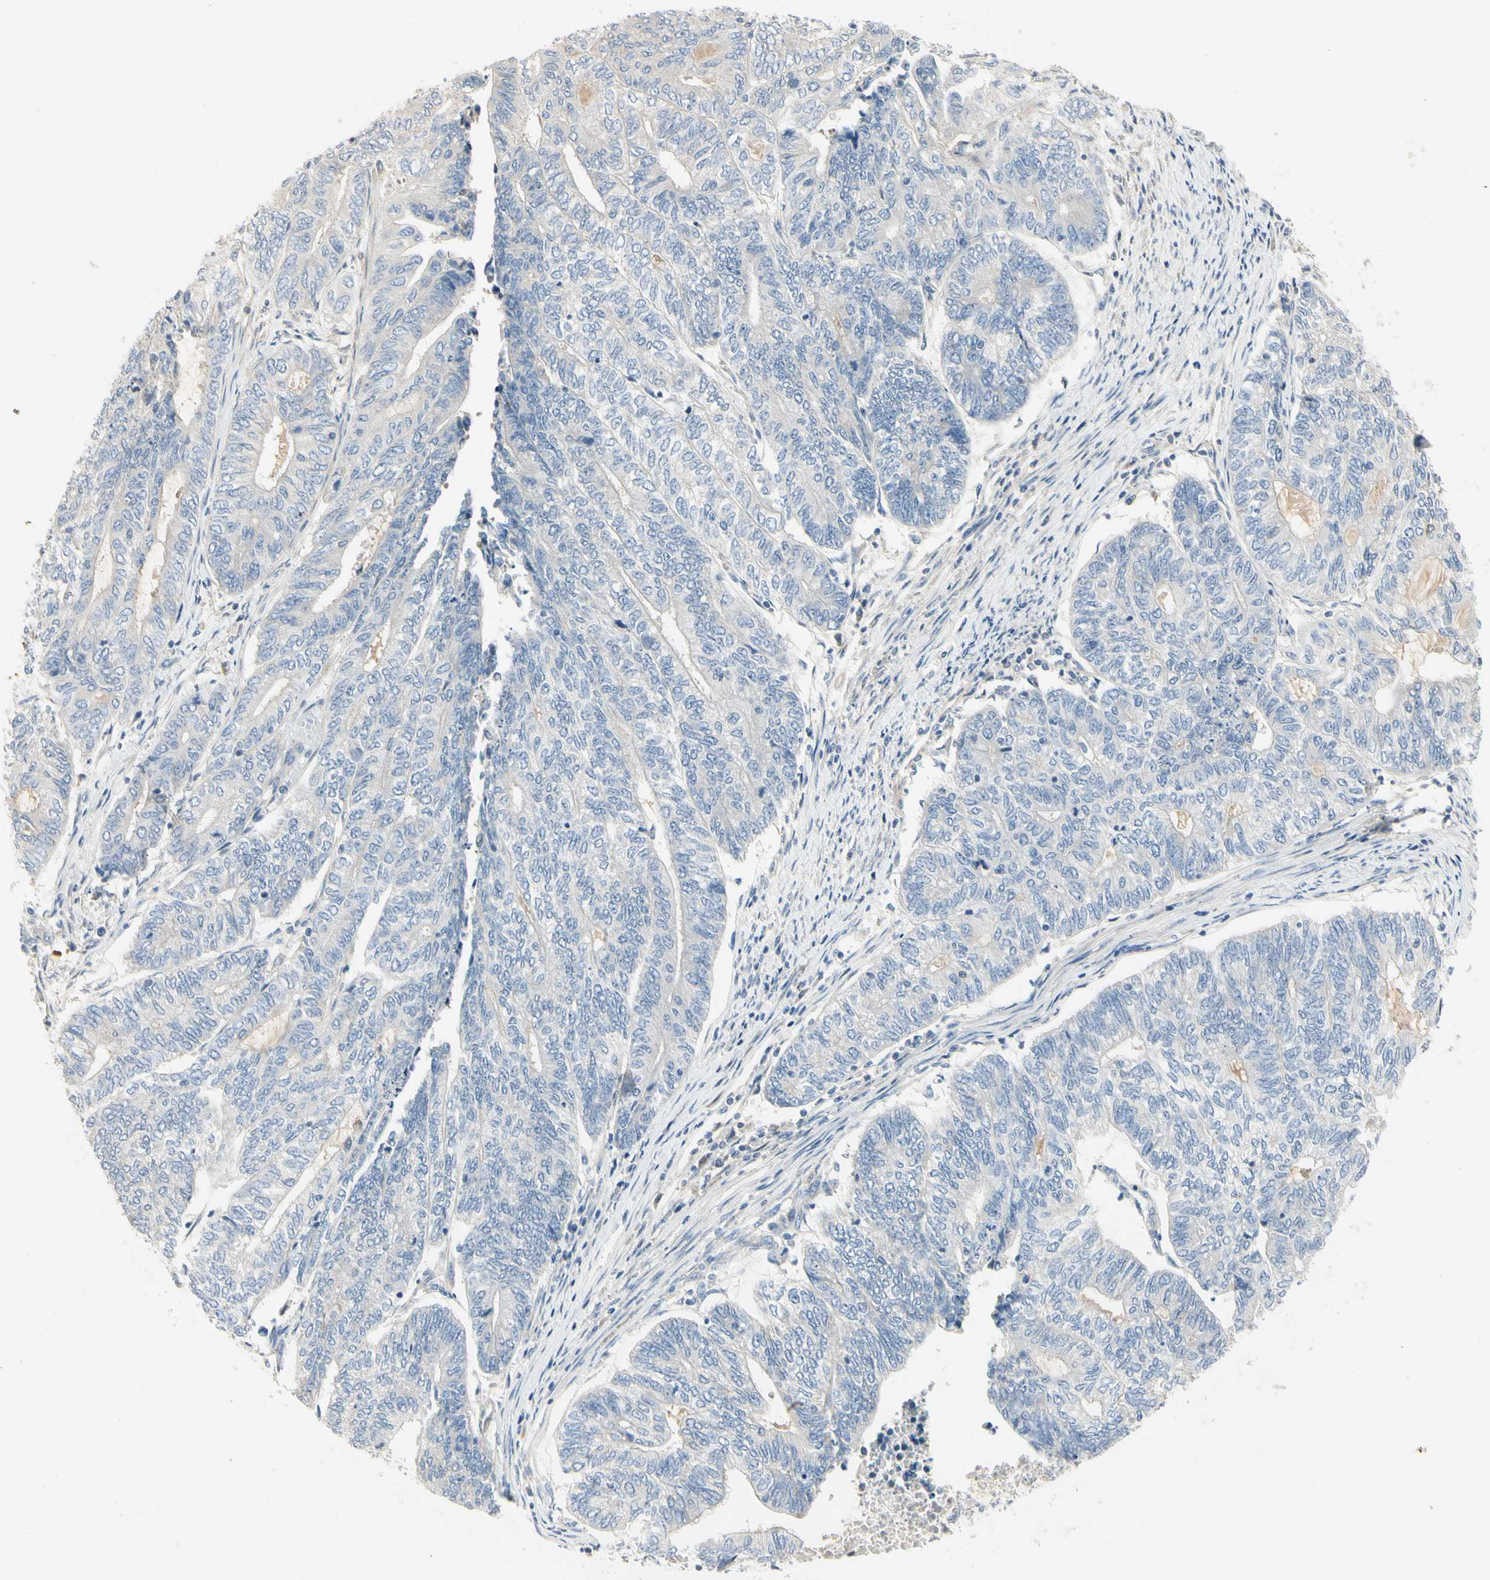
{"staining": {"intensity": "weak", "quantity": "<25%", "location": "cytoplasmic/membranous"}, "tissue": "endometrial cancer", "cell_type": "Tumor cells", "image_type": "cancer", "snomed": [{"axis": "morphology", "description": "Adenocarcinoma, NOS"}, {"axis": "topography", "description": "Uterus"}, {"axis": "topography", "description": "Endometrium"}], "caption": "The image shows no staining of tumor cells in adenocarcinoma (endometrial). (DAB (3,3'-diaminobenzidine) immunohistochemistry visualized using brightfield microscopy, high magnification).", "gene": "NFKB2", "patient": {"sex": "female", "age": 70}}